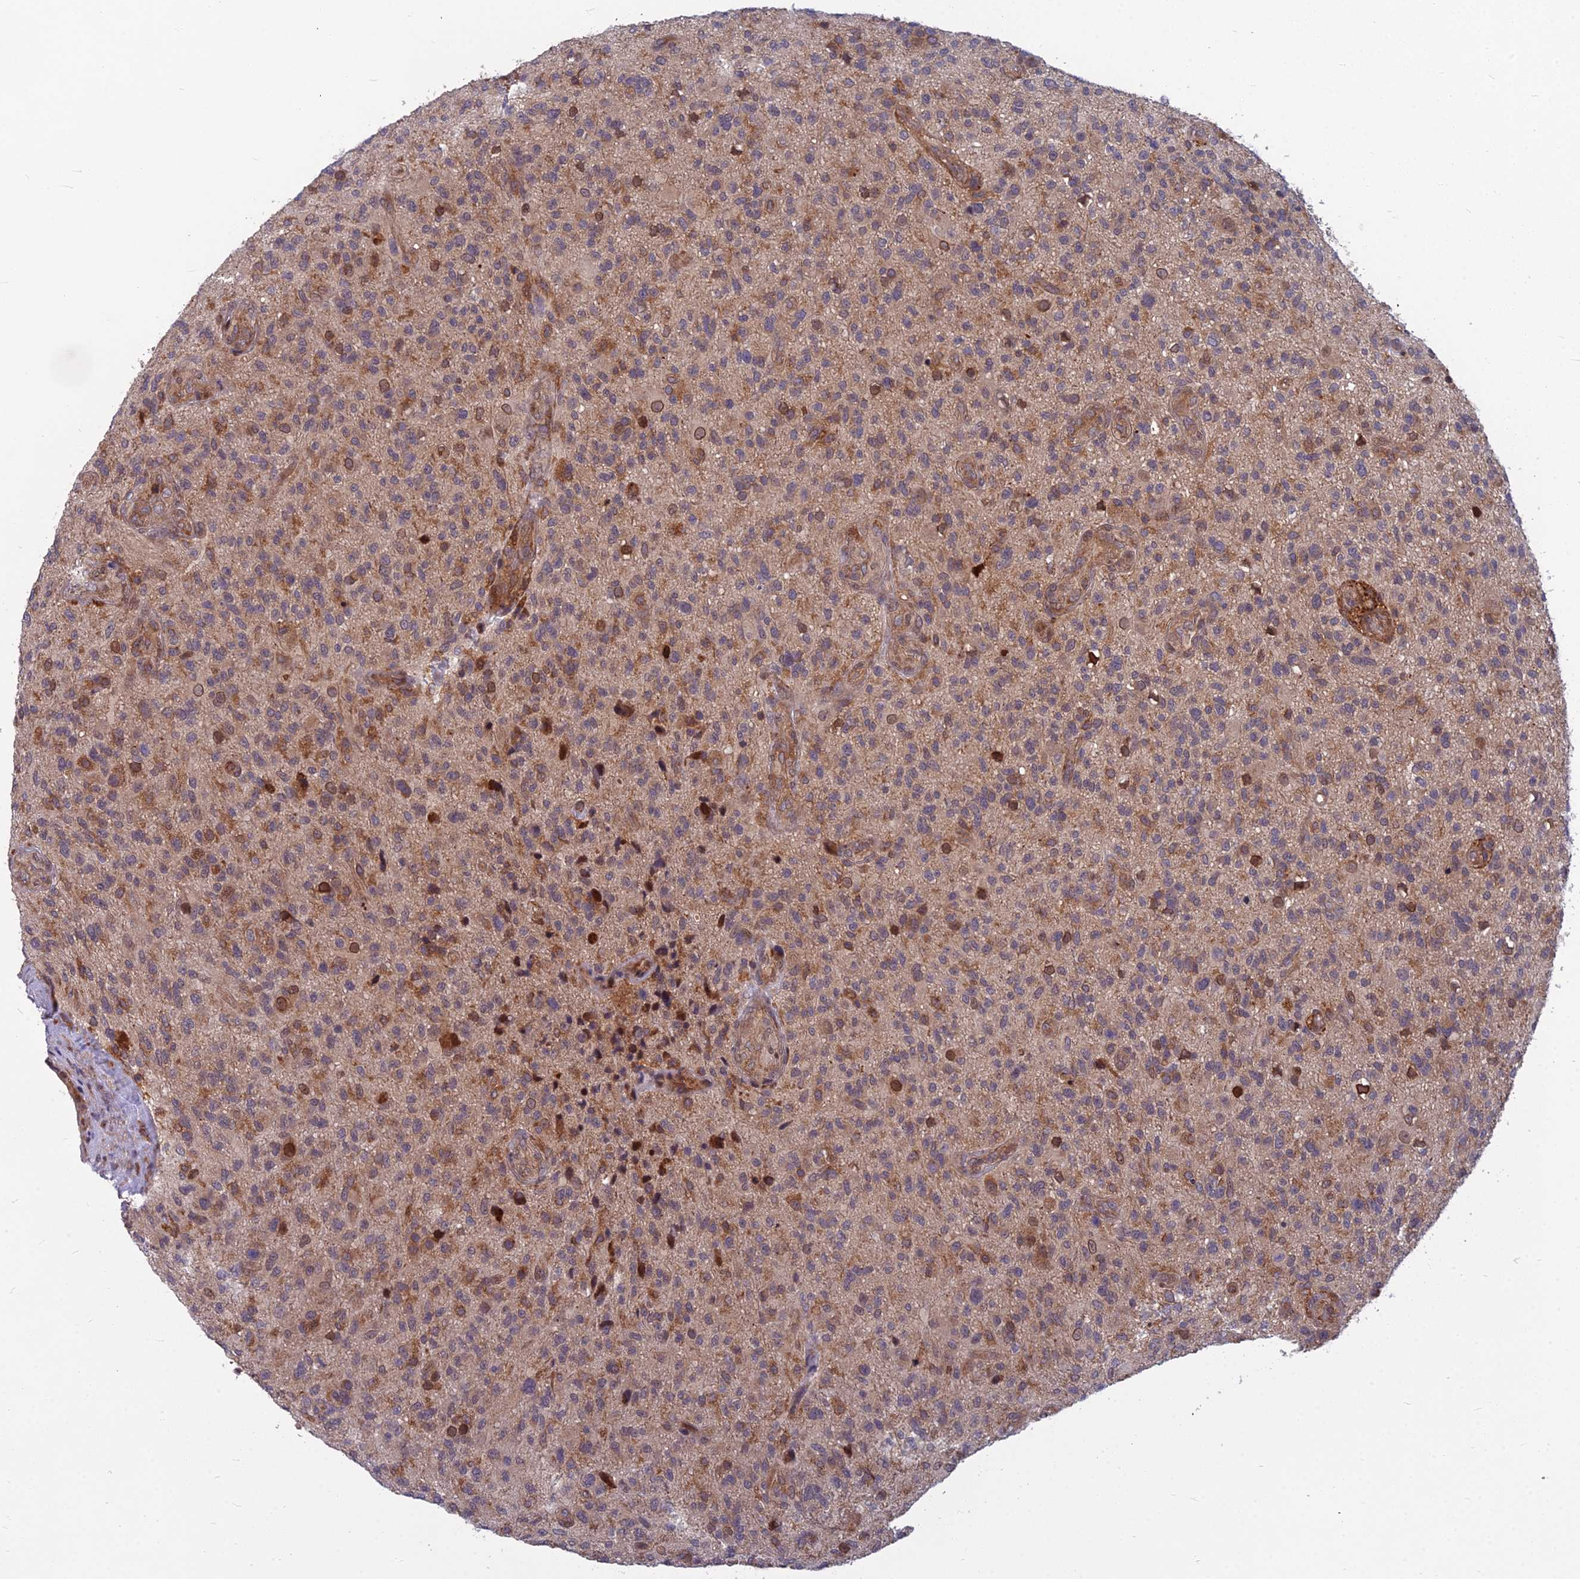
{"staining": {"intensity": "strong", "quantity": "<25%", "location": "cytoplasmic/membranous,nuclear"}, "tissue": "glioma", "cell_type": "Tumor cells", "image_type": "cancer", "snomed": [{"axis": "morphology", "description": "Glioma, malignant, High grade"}, {"axis": "topography", "description": "Brain"}], "caption": "High-magnification brightfield microscopy of glioma stained with DAB (brown) and counterstained with hematoxylin (blue). tumor cells exhibit strong cytoplasmic/membranous and nuclear expression is identified in approximately<25% of cells.", "gene": "COMMD2", "patient": {"sex": "male", "age": 47}}